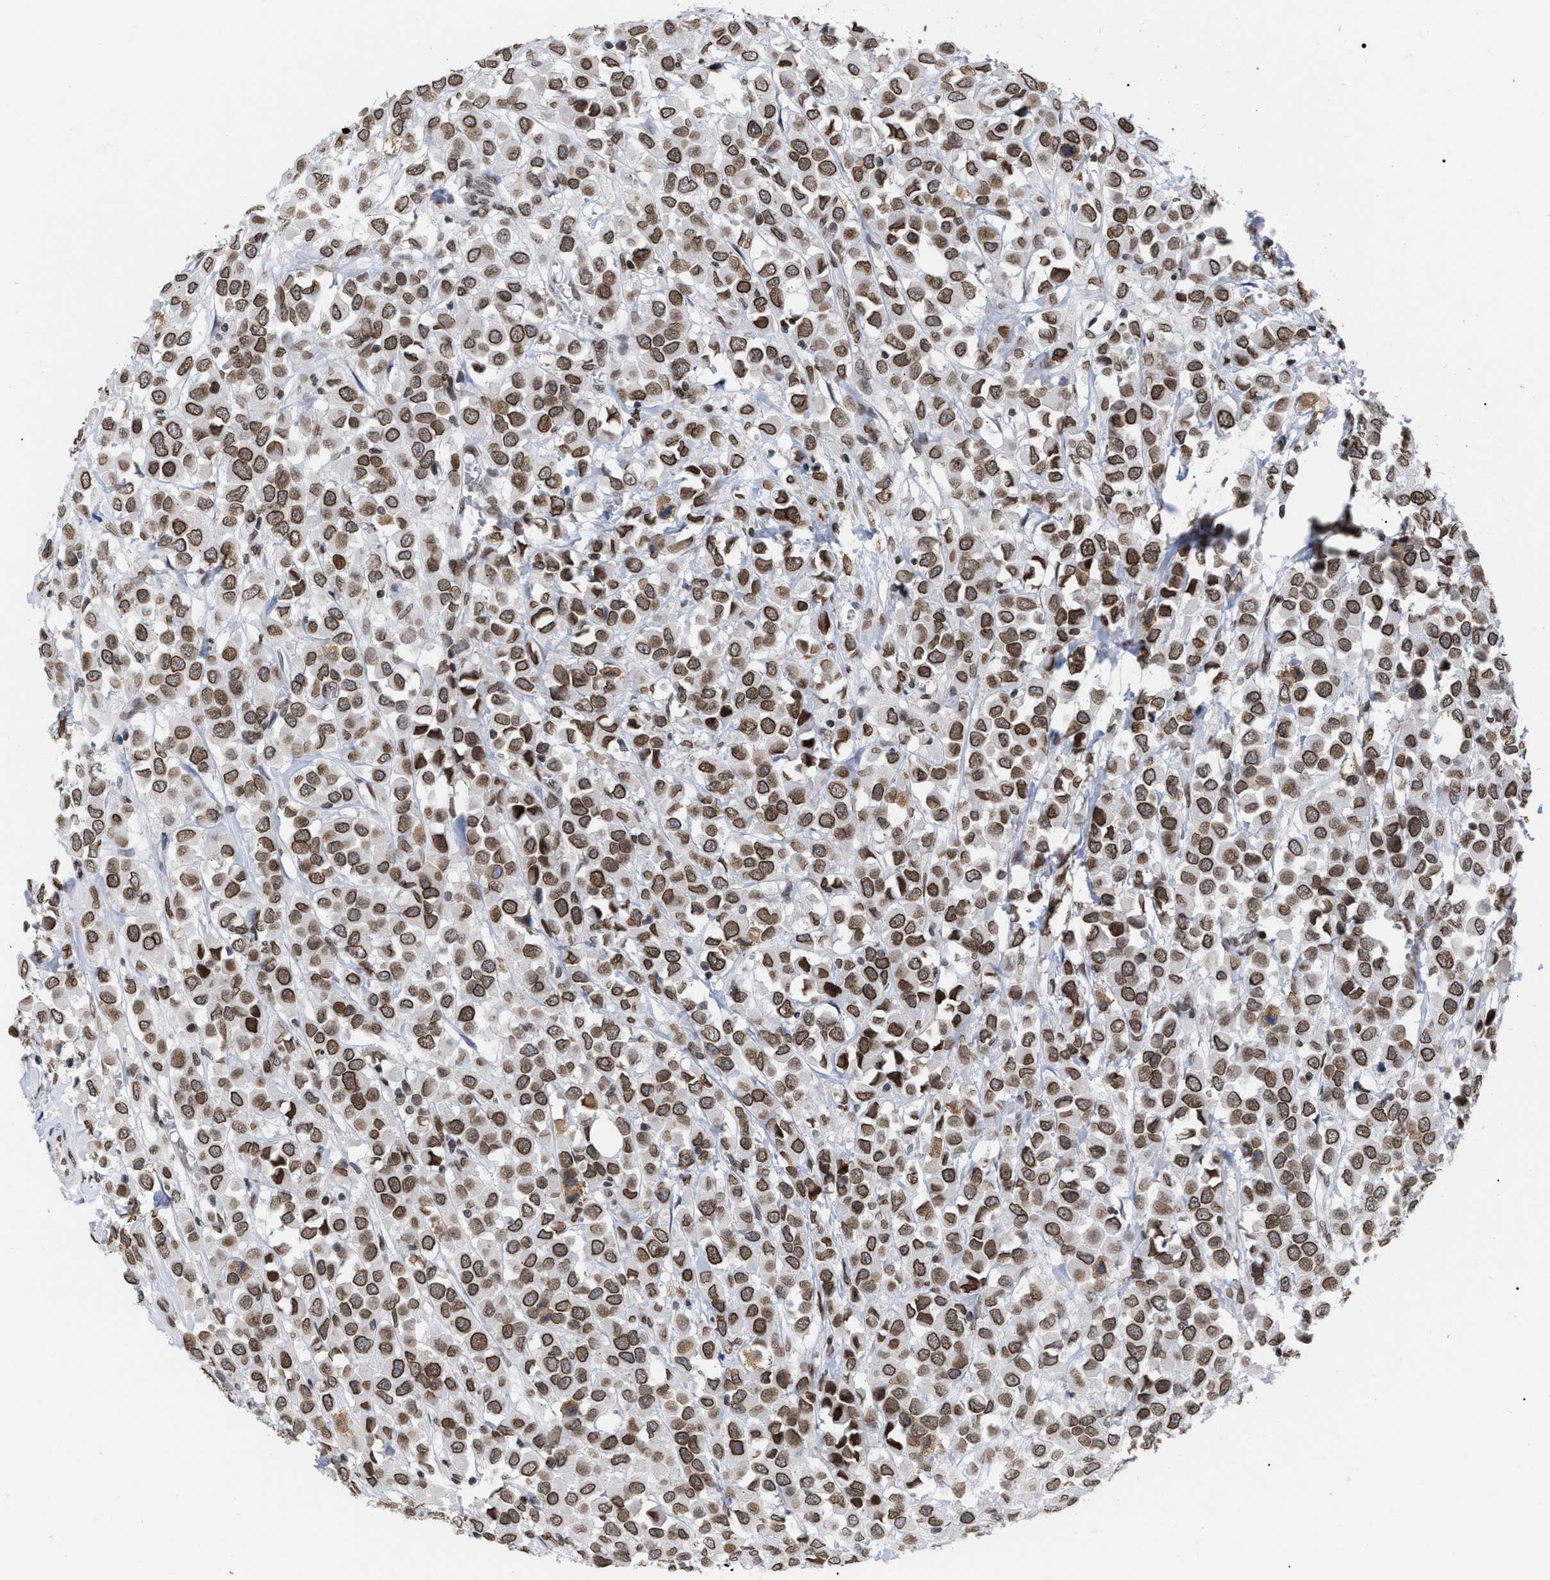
{"staining": {"intensity": "moderate", "quantity": ">75%", "location": "cytoplasmic/membranous,nuclear"}, "tissue": "breast cancer", "cell_type": "Tumor cells", "image_type": "cancer", "snomed": [{"axis": "morphology", "description": "Duct carcinoma"}, {"axis": "topography", "description": "Breast"}], "caption": "Immunohistochemistry histopathology image of neoplastic tissue: breast cancer (invasive ductal carcinoma) stained using IHC shows medium levels of moderate protein expression localized specifically in the cytoplasmic/membranous and nuclear of tumor cells, appearing as a cytoplasmic/membranous and nuclear brown color.", "gene": "TPR", "patient": {"sex": "female", "age": 61}}